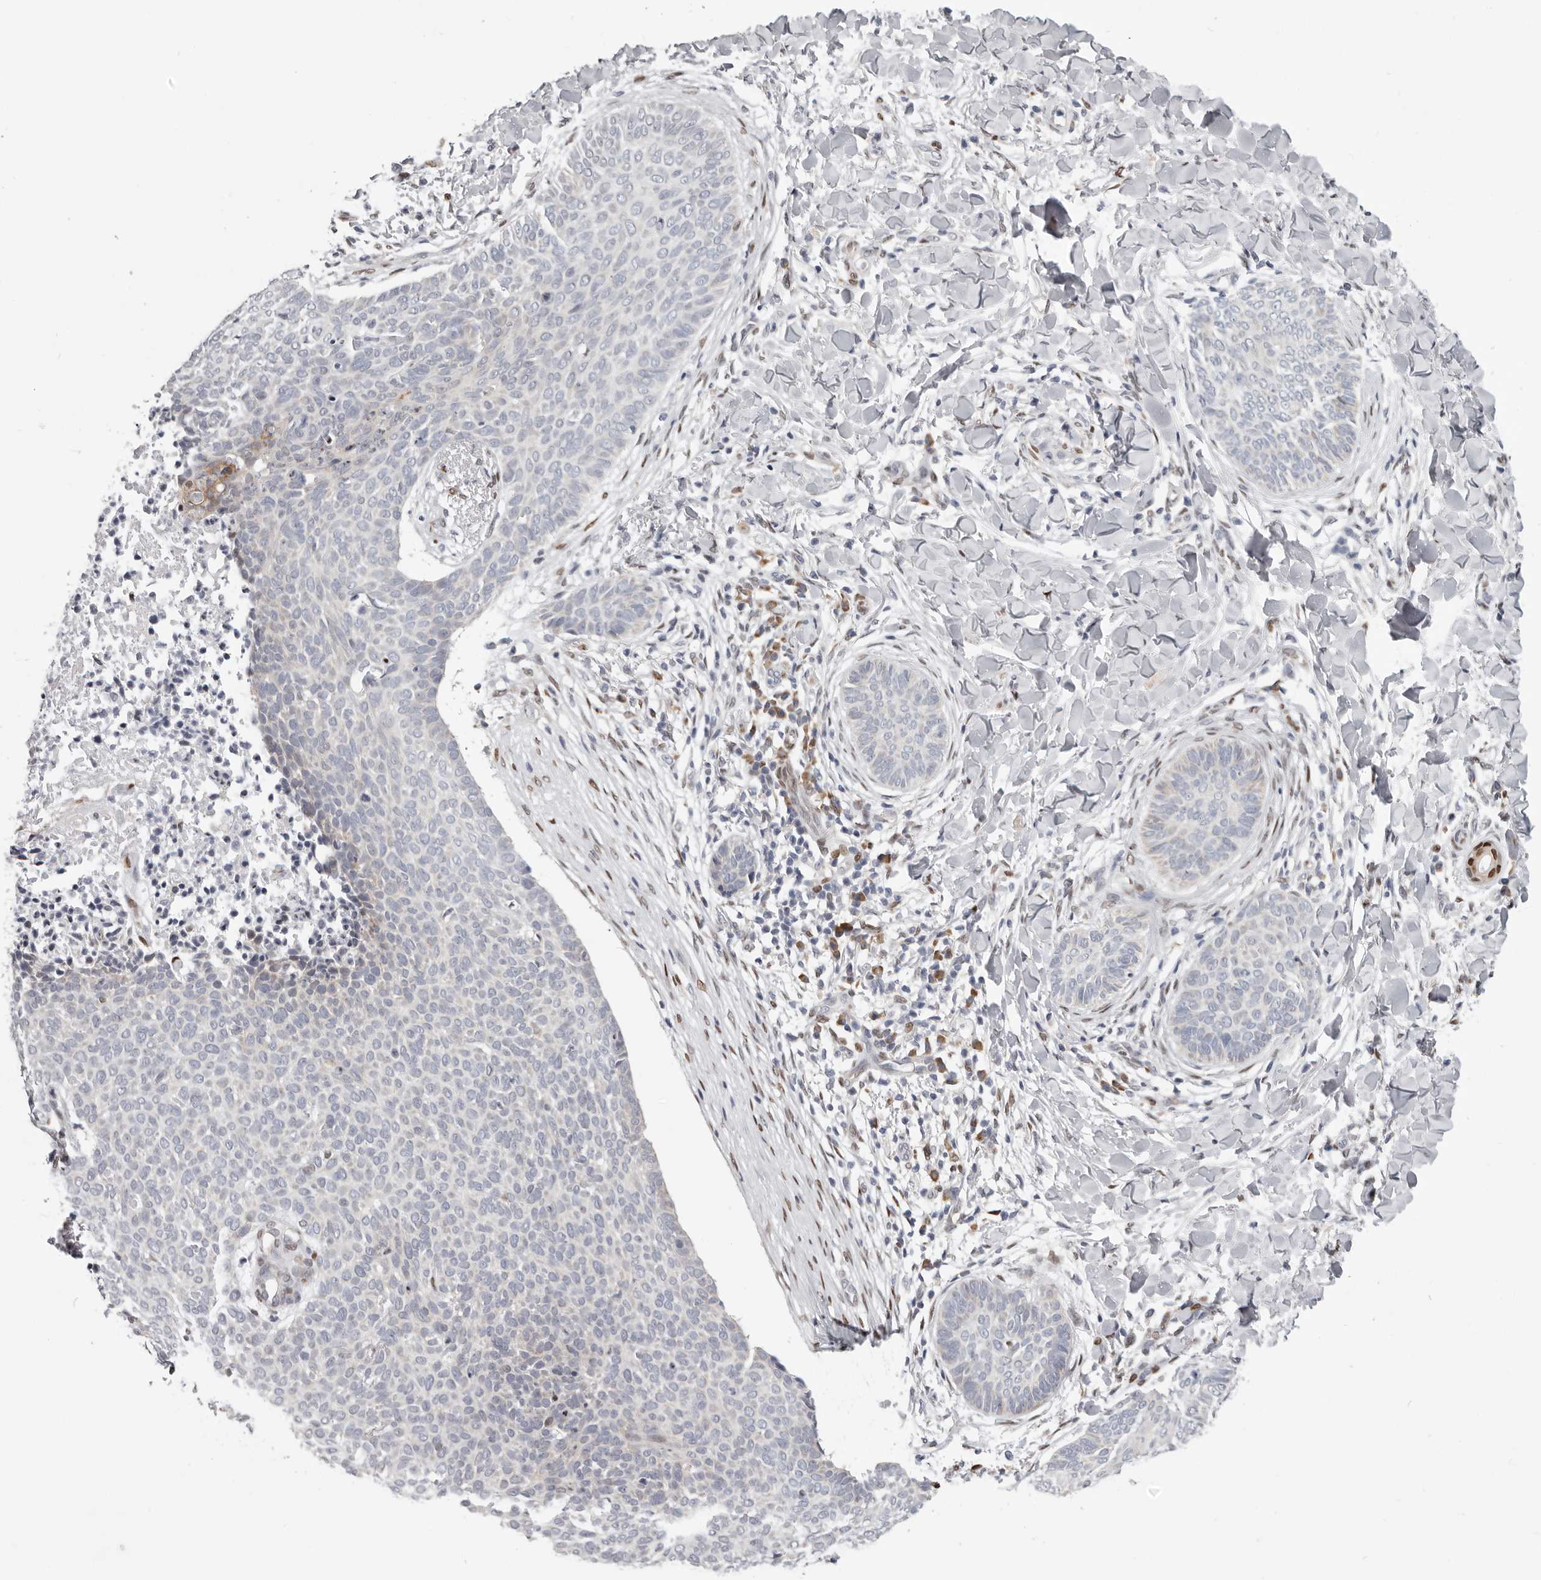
{"staining": {"intensity": "negative", "quantity": "none", "location": "none"}, "tissue": "skin cancer", "cell_type": "Tumor cells", "image_type": "cancer", "snomed": [{"axis": "morphology", "description": "Normal tissue, NOS"}, {"axis": "morphology", "description": "Basal cell carcinoma"}, {"axis": "topography", "description": "Skin"}], "caption": "There is no significant staining in tumor cells of skin basal cell carcinoma.", "gene": "SRP19", "patient": {"sex": "male", "age": 50}}